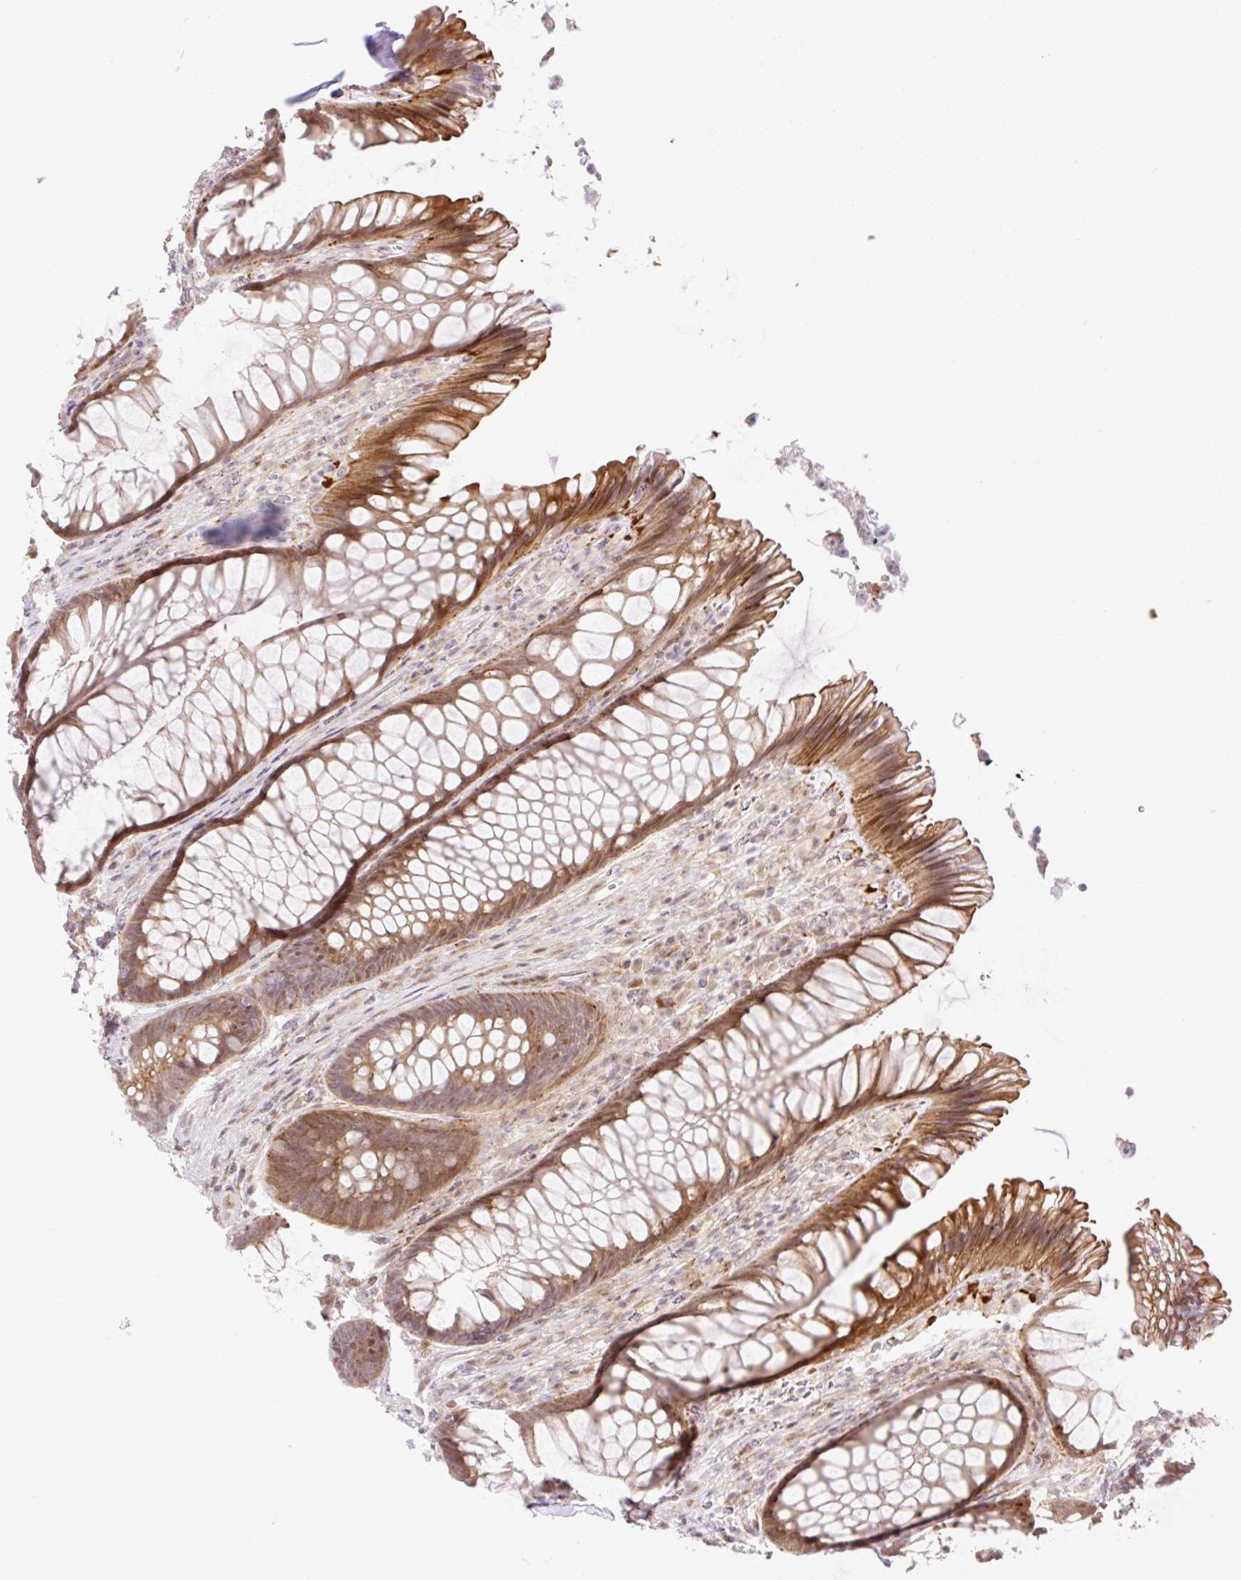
{"staining": {"intensity": "moderate", "quantity": ">75%", "location": "cytoplasmic/membranous,nuclear"}, "tissue": "rectum", "cell_type": "Glandular cells", "image_type": "normal", "snomed": [{"axis": "morphology", "description": "Normal tissue, NOS"}, {"axis": "topography", "description": "Rectum"}], "caption": "Protein expression analysis of unremarkable human rectum reveals moderate cytoplasmic/membranous,nuclear staining in about >75% of glandular cells. (DAB = brown stain, brightfield microscopy at high magnification).", "gene": "ENSG00000264668", "patient": {"sex": "male", "age": 53}}